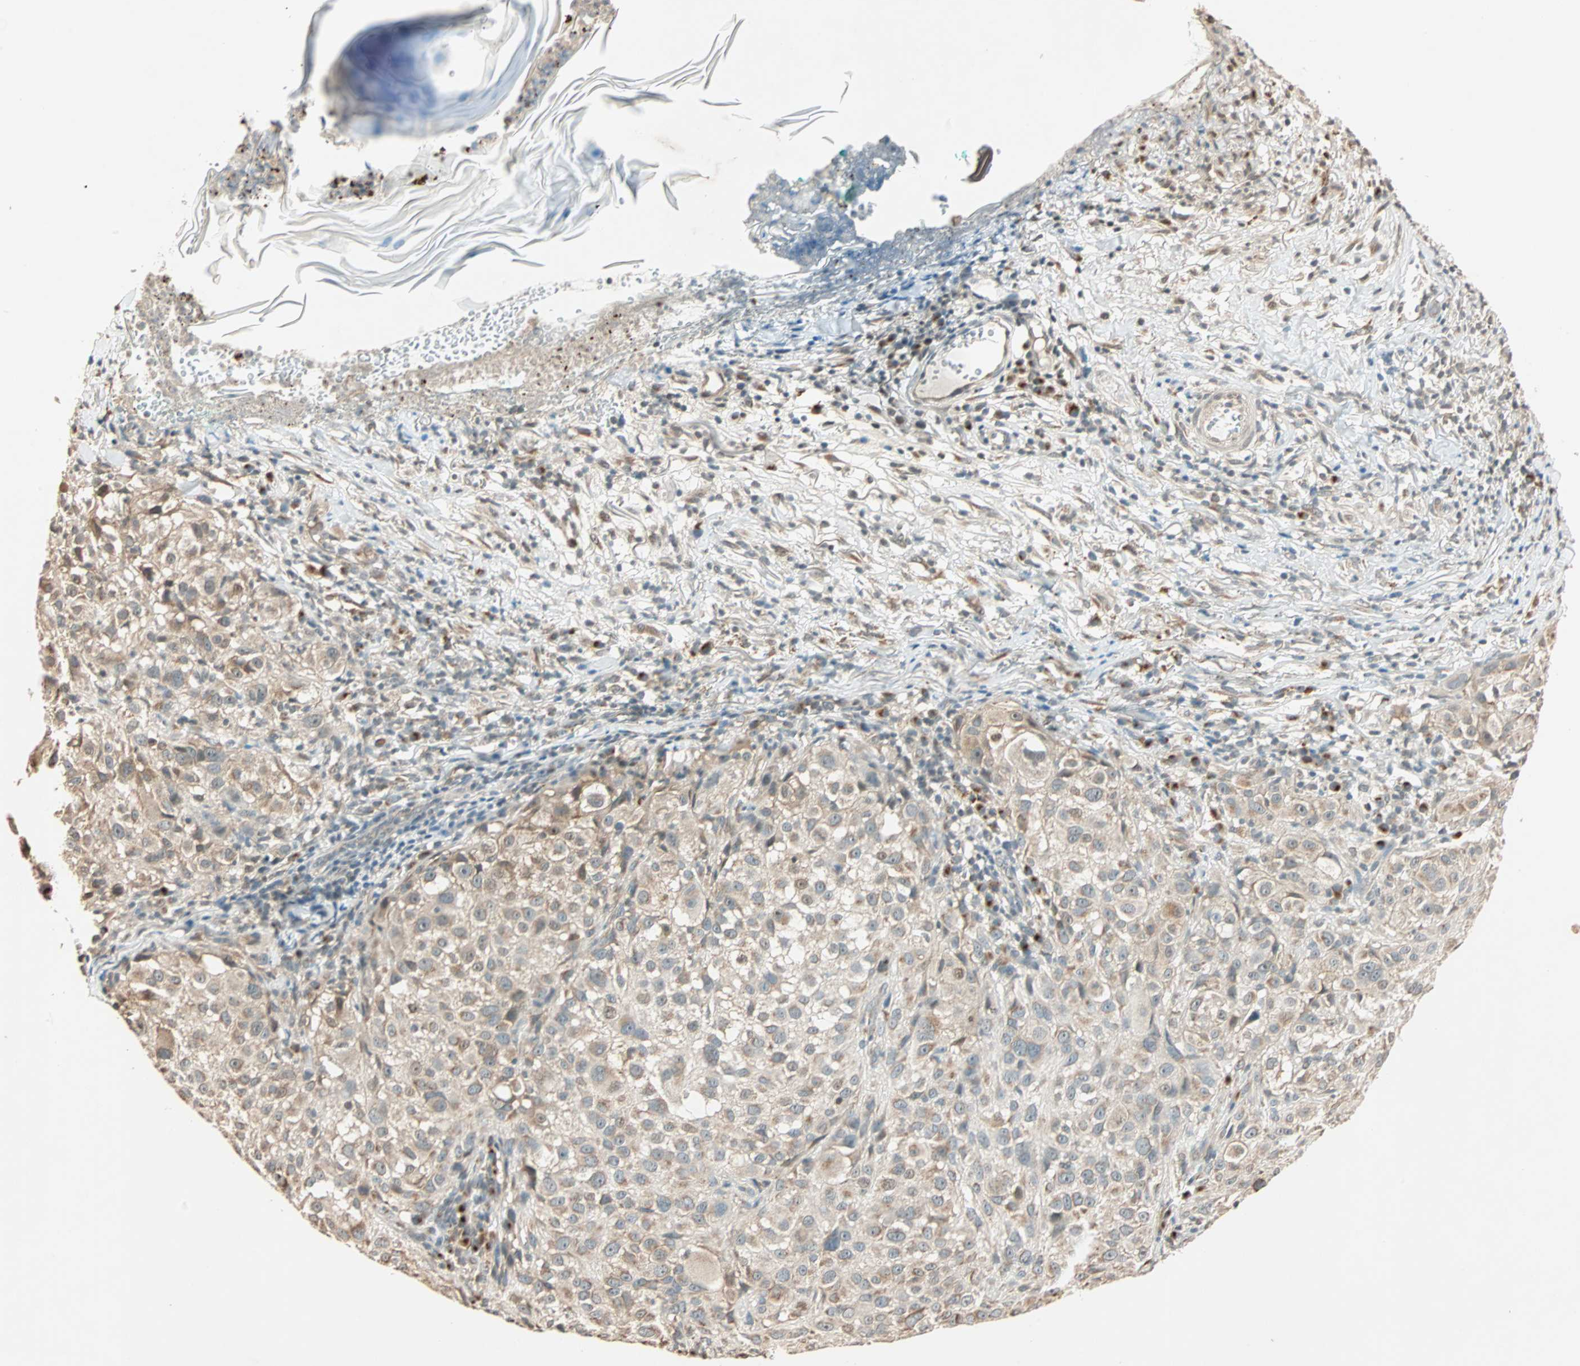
{"staining": {"intensity": "weak", "quantity": "25%-75%", "location": "cytoplasmic/membranous"}, "tissue": "melanoma", "cell_type": "Tumor cells", "image_type": "cancer", "snomed": [{"axis": "morphology", "description": "Necrosis, NOS"}, {"axis": "morphology", "description": "Malignant melanoma, NOS"}, {"axis": "topography", "description": "Skin"}], "caption": "Immunohistochemical staining of human malignant melanoma demonstrates weak cytoplasmic/membranous protein expression in about 25%-75% of tumor cells.", "gene": "PRDM2", "patient": {"sex": "female", "age": 87}}